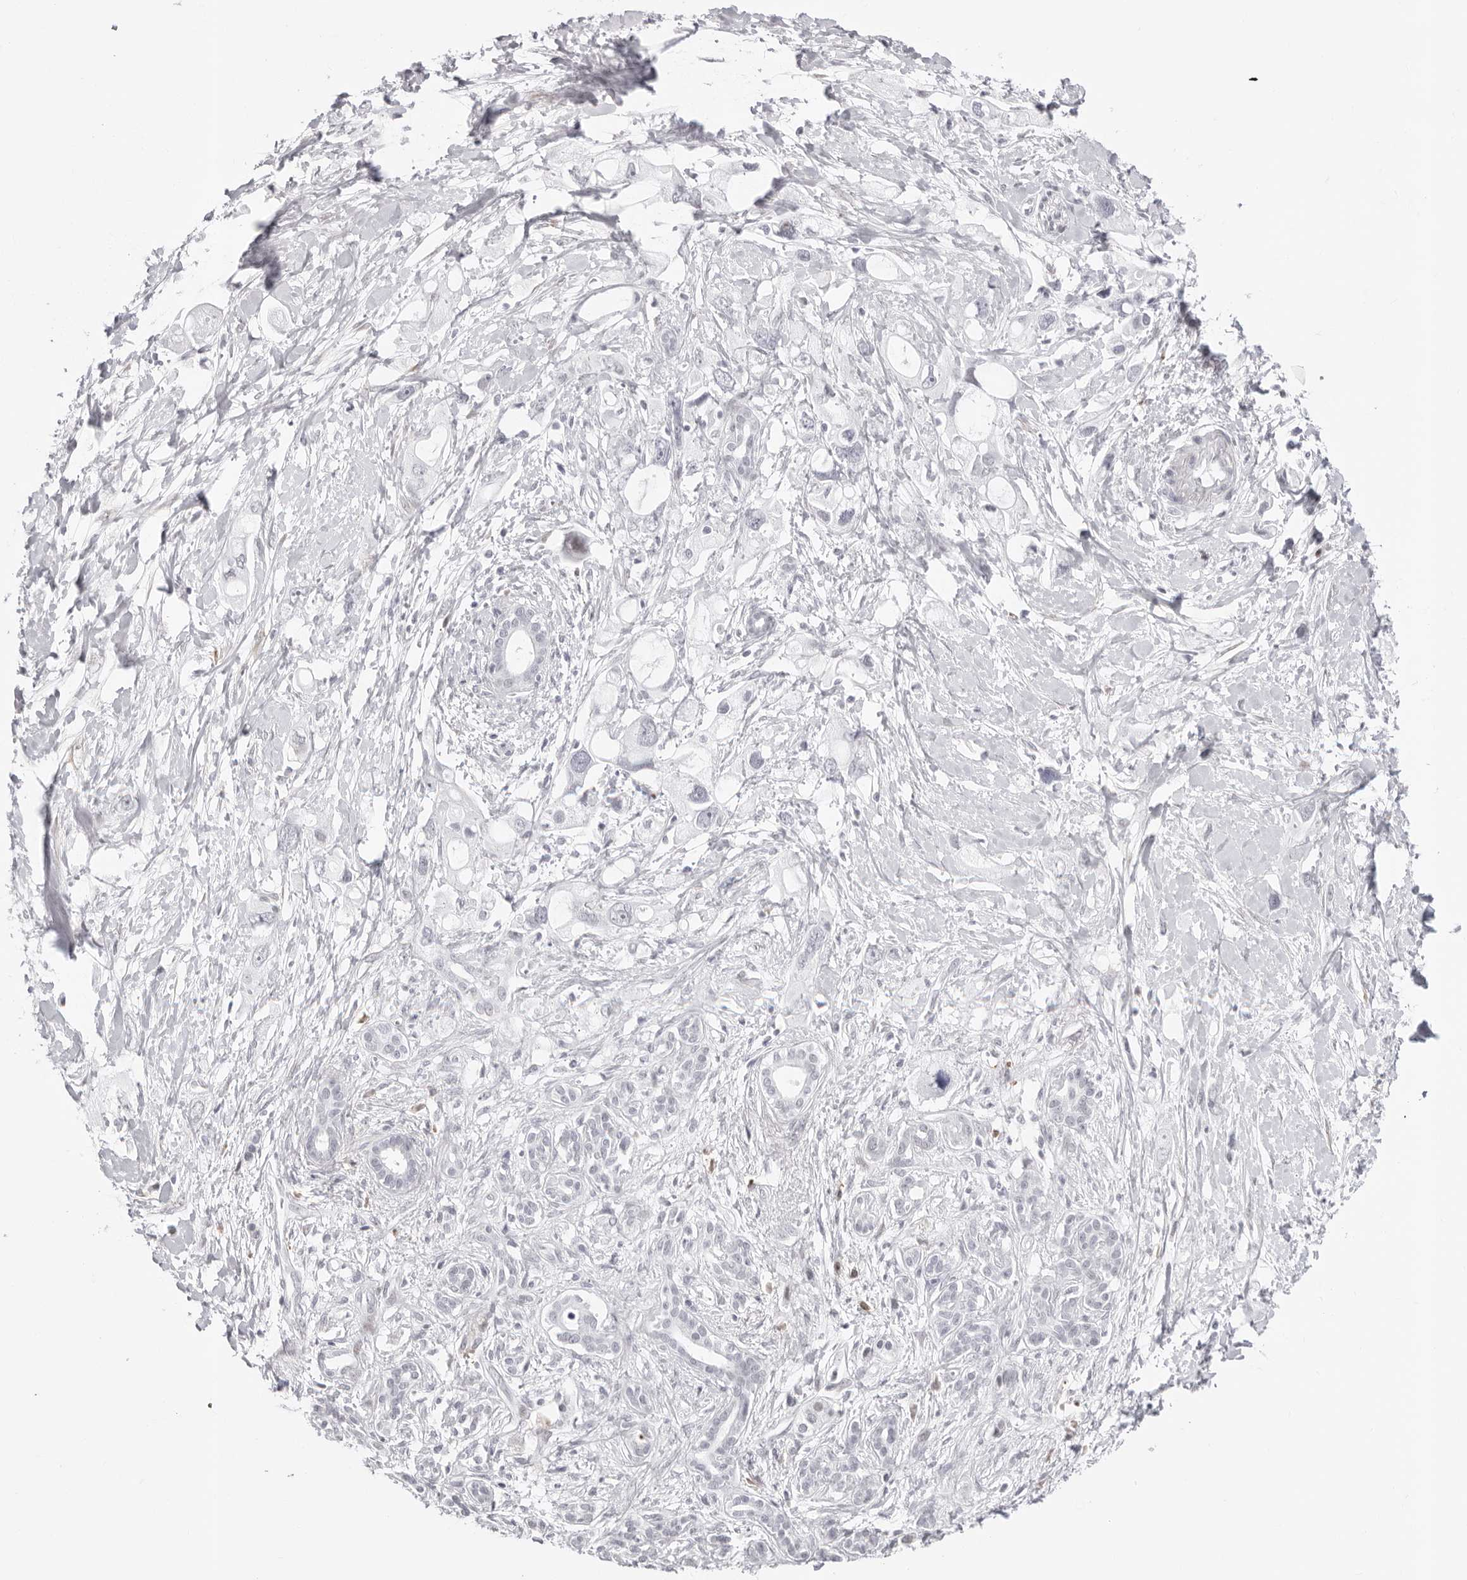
{"staining": {"intensity": "negative", "quantity": "none", "location": "none"}, "tissue": "pancreatic cancer", "cell_type": "Tumor cells", "image_type": "cancer", "snomed": [{"axis": "morphology", "description": "Adenocarcinoma, NOS"}, {"axis": "topography", "description": "Pancreas"}], "caption": "Pancreatic cancer stained for a protein using IHC demonstrates no positivity tumor cells.", "gene": "NTPCR", "patient": {"sex": "female", "age": 56}}